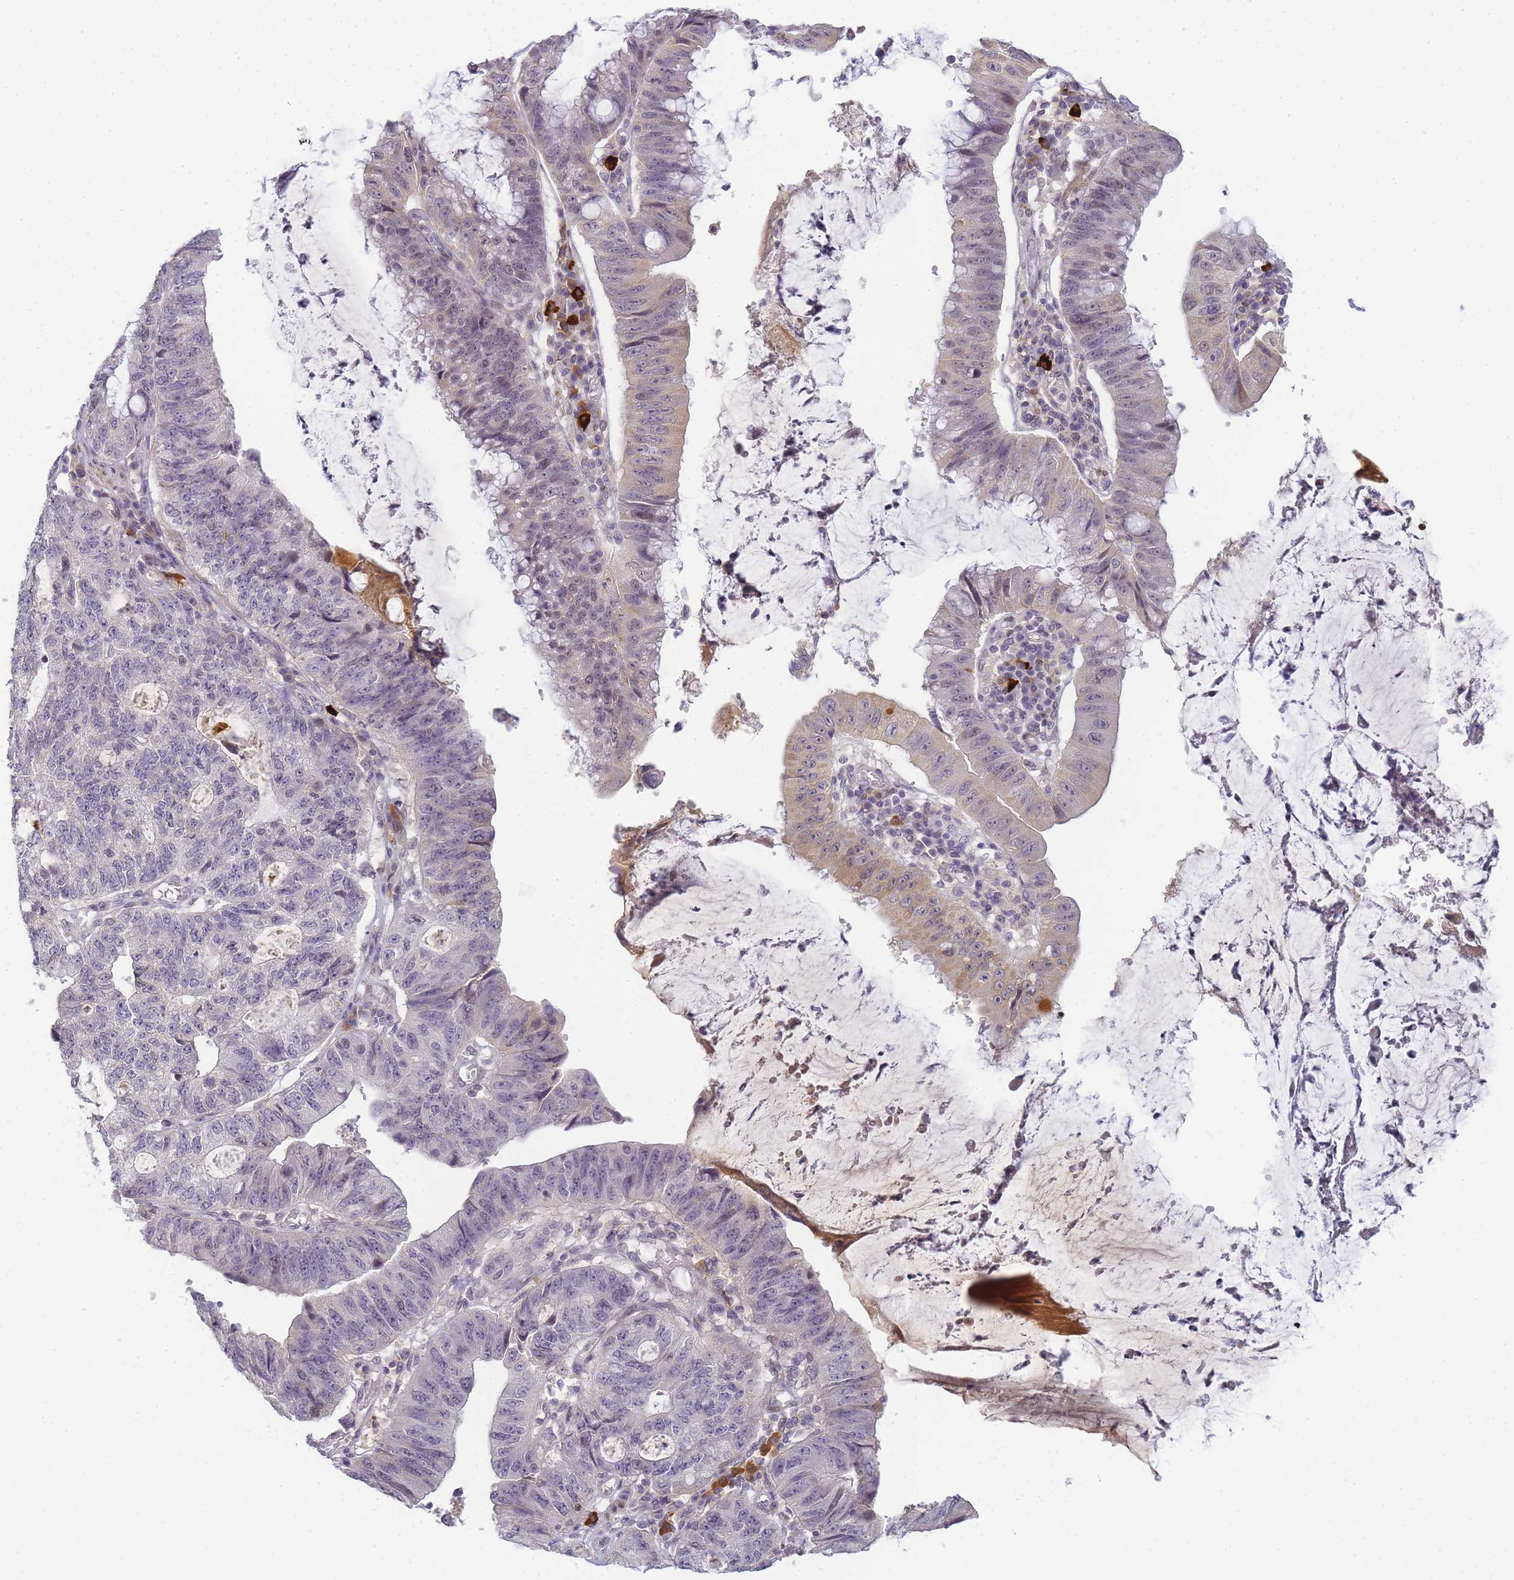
{"staining": {"intensity": "negative", "quantity": "none", "location": "none"}, "tissue": "stomach cancer", "cell_type": "Tumor cells", "image_type": "cancer", "snomed": [{"axis": "morphology", "description": "Adenocarcinoma, NOS"}, {"axis": "topography", "description": "Stomach"}], "caption": "Human stomach cancer stained for a protein using IHC demonstrates no staining in tumor cells.", "gene": "RRAD", "patient": {"sex": "male", "age": 59}}